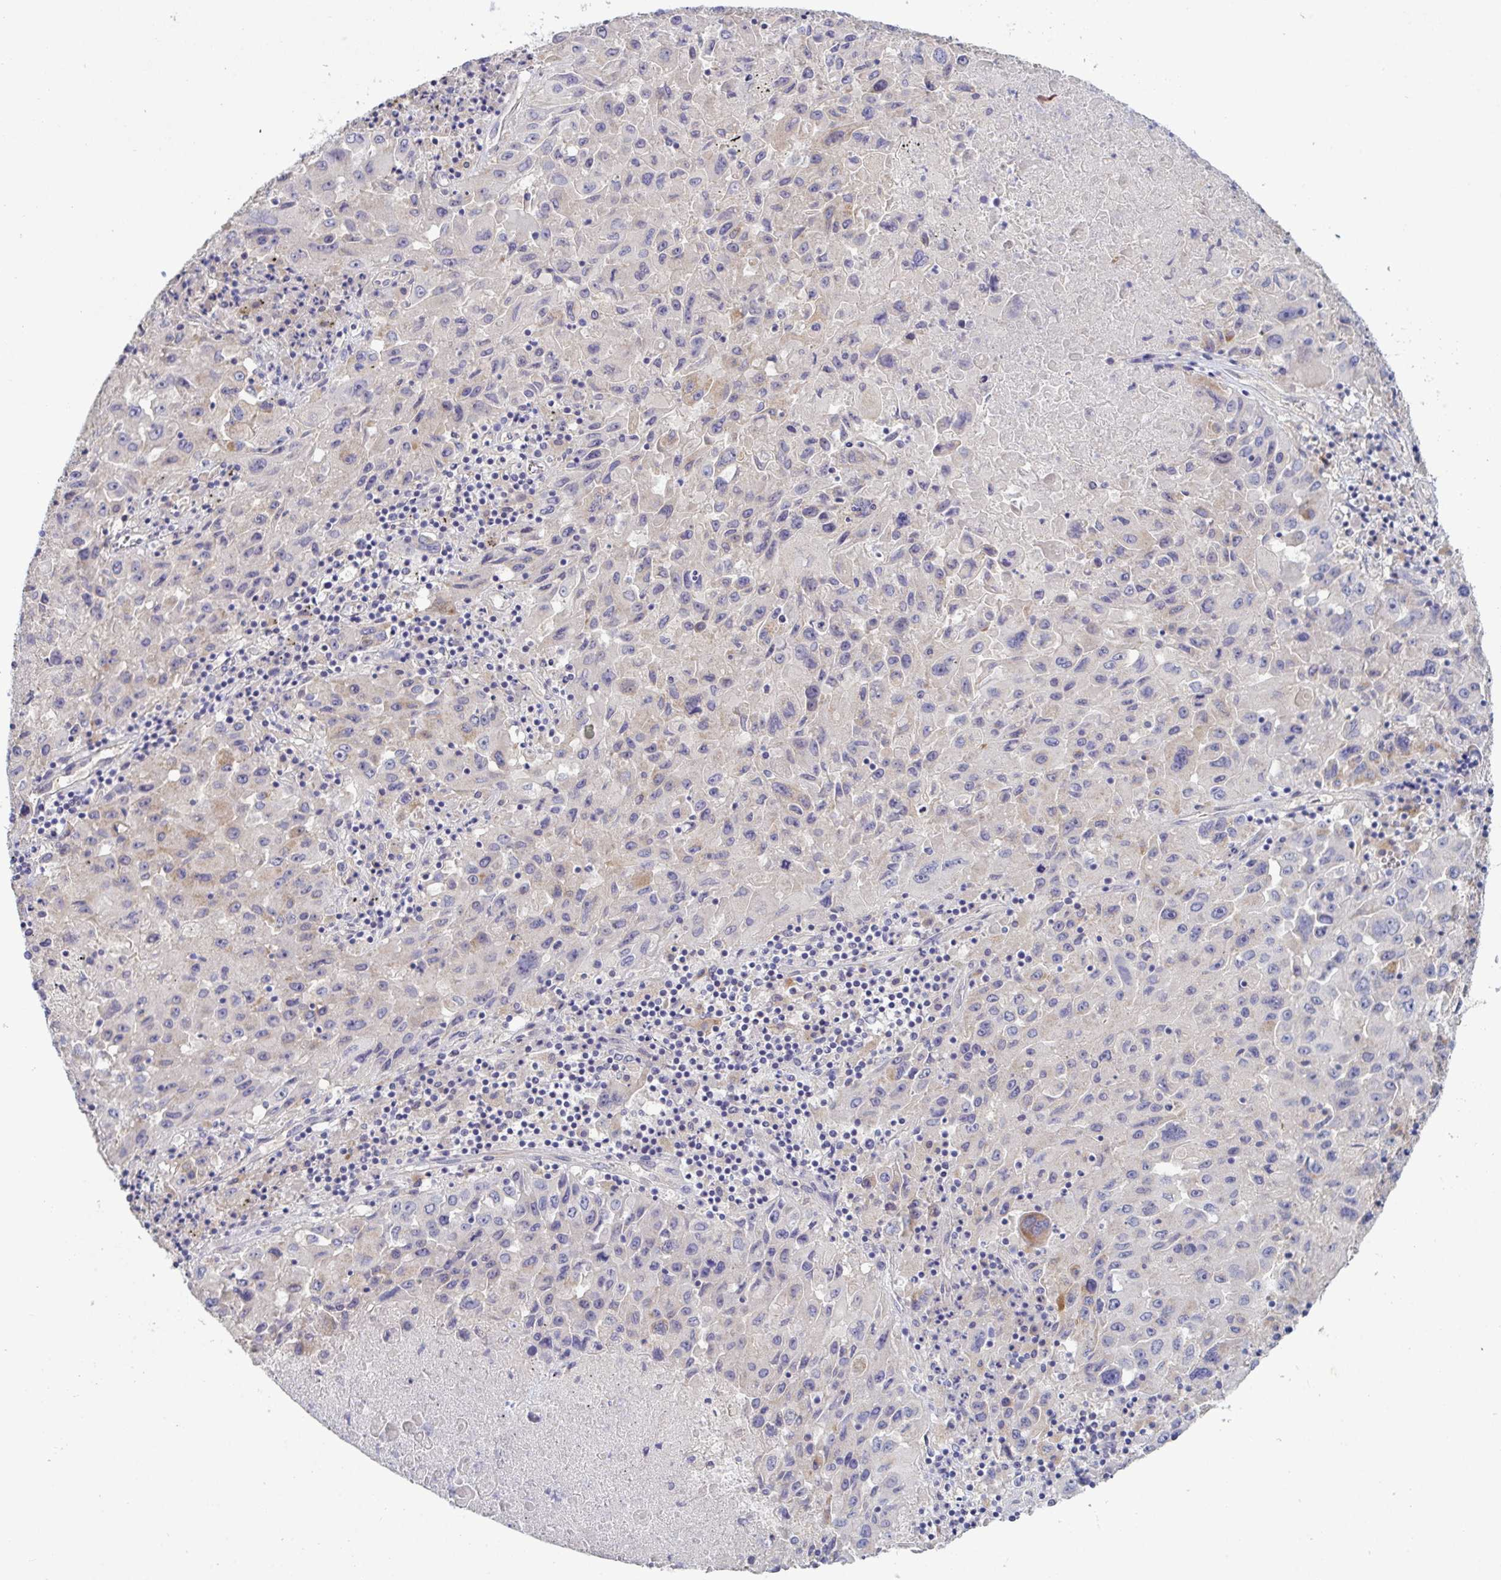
{"staining": {"intensity": "weak", "quantity": "<25%", "location": "cytoplasmic/membranous"}, "tissue": "lung cancer", "cell_type": "Tumor cells", "image_type": "cancer", "snomed": [{"axis": "morphology", "description": "Squamous cell carcinoma, NOS"}, {"axis": "topography", "description": "Lung"}], "caption": "Tumor cells show no significant expression in lung cancer. (DAB immunohistochemistry (IHC) with hematoxylin counter stain).", "gene": "GALNT13", "patient": {"sex": "male", "age": 63}}